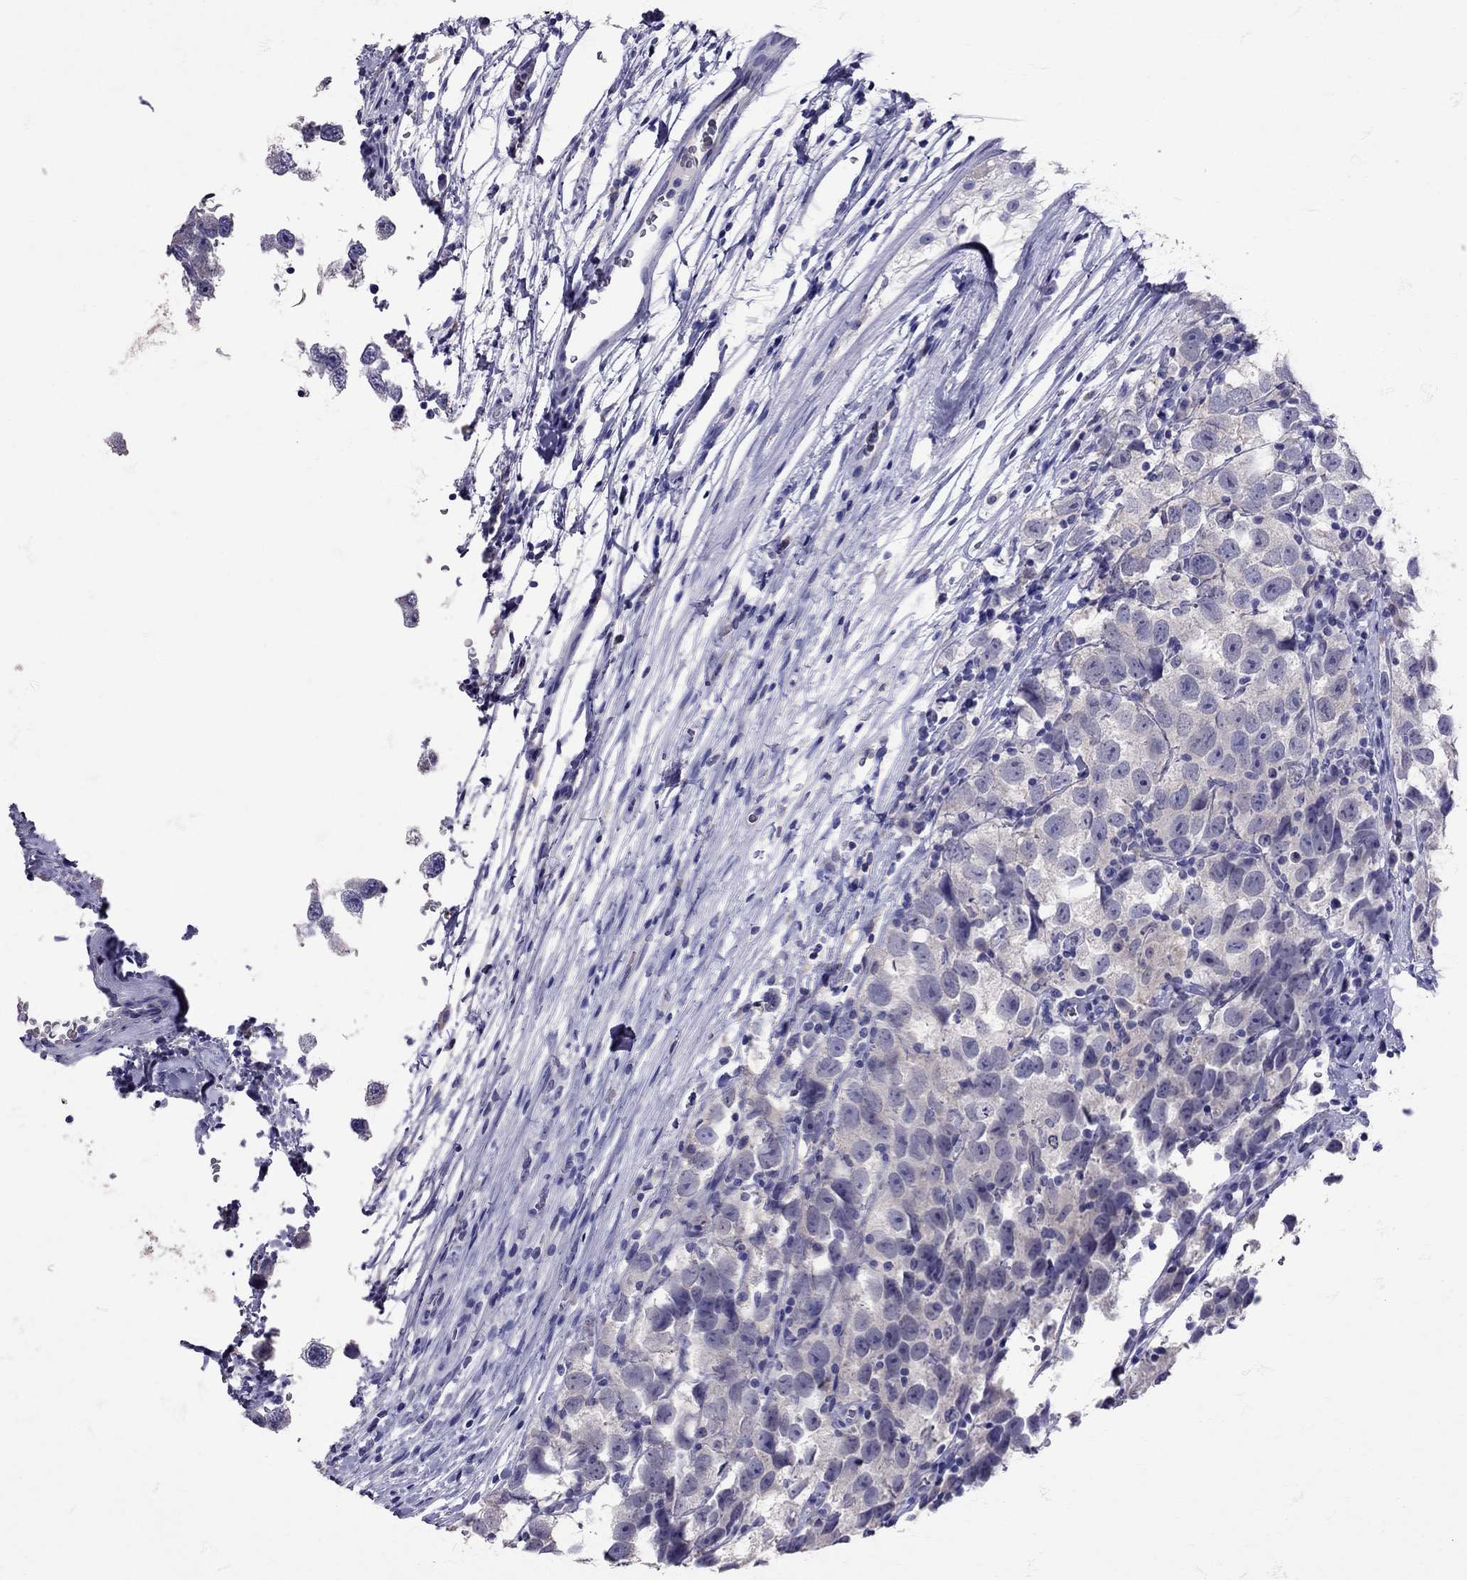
{"staining": {"intensity": "negative", "quantity": "none", "location": "none"}, "tissue": "testis cancer", "cell_type": "Tumor cells", "image_type": "cancer", "snomed": [{"axis": "morphology", "description": "Seminoma, NOS"}, {"axis": "topography", "description": "Testis"}], "caption": "This is an IHC histopathology image of seminoma (testis). There is no positivity in tumor cells.", "gene": "TBR1", "patient": {"sex": "male", "age": 26}}